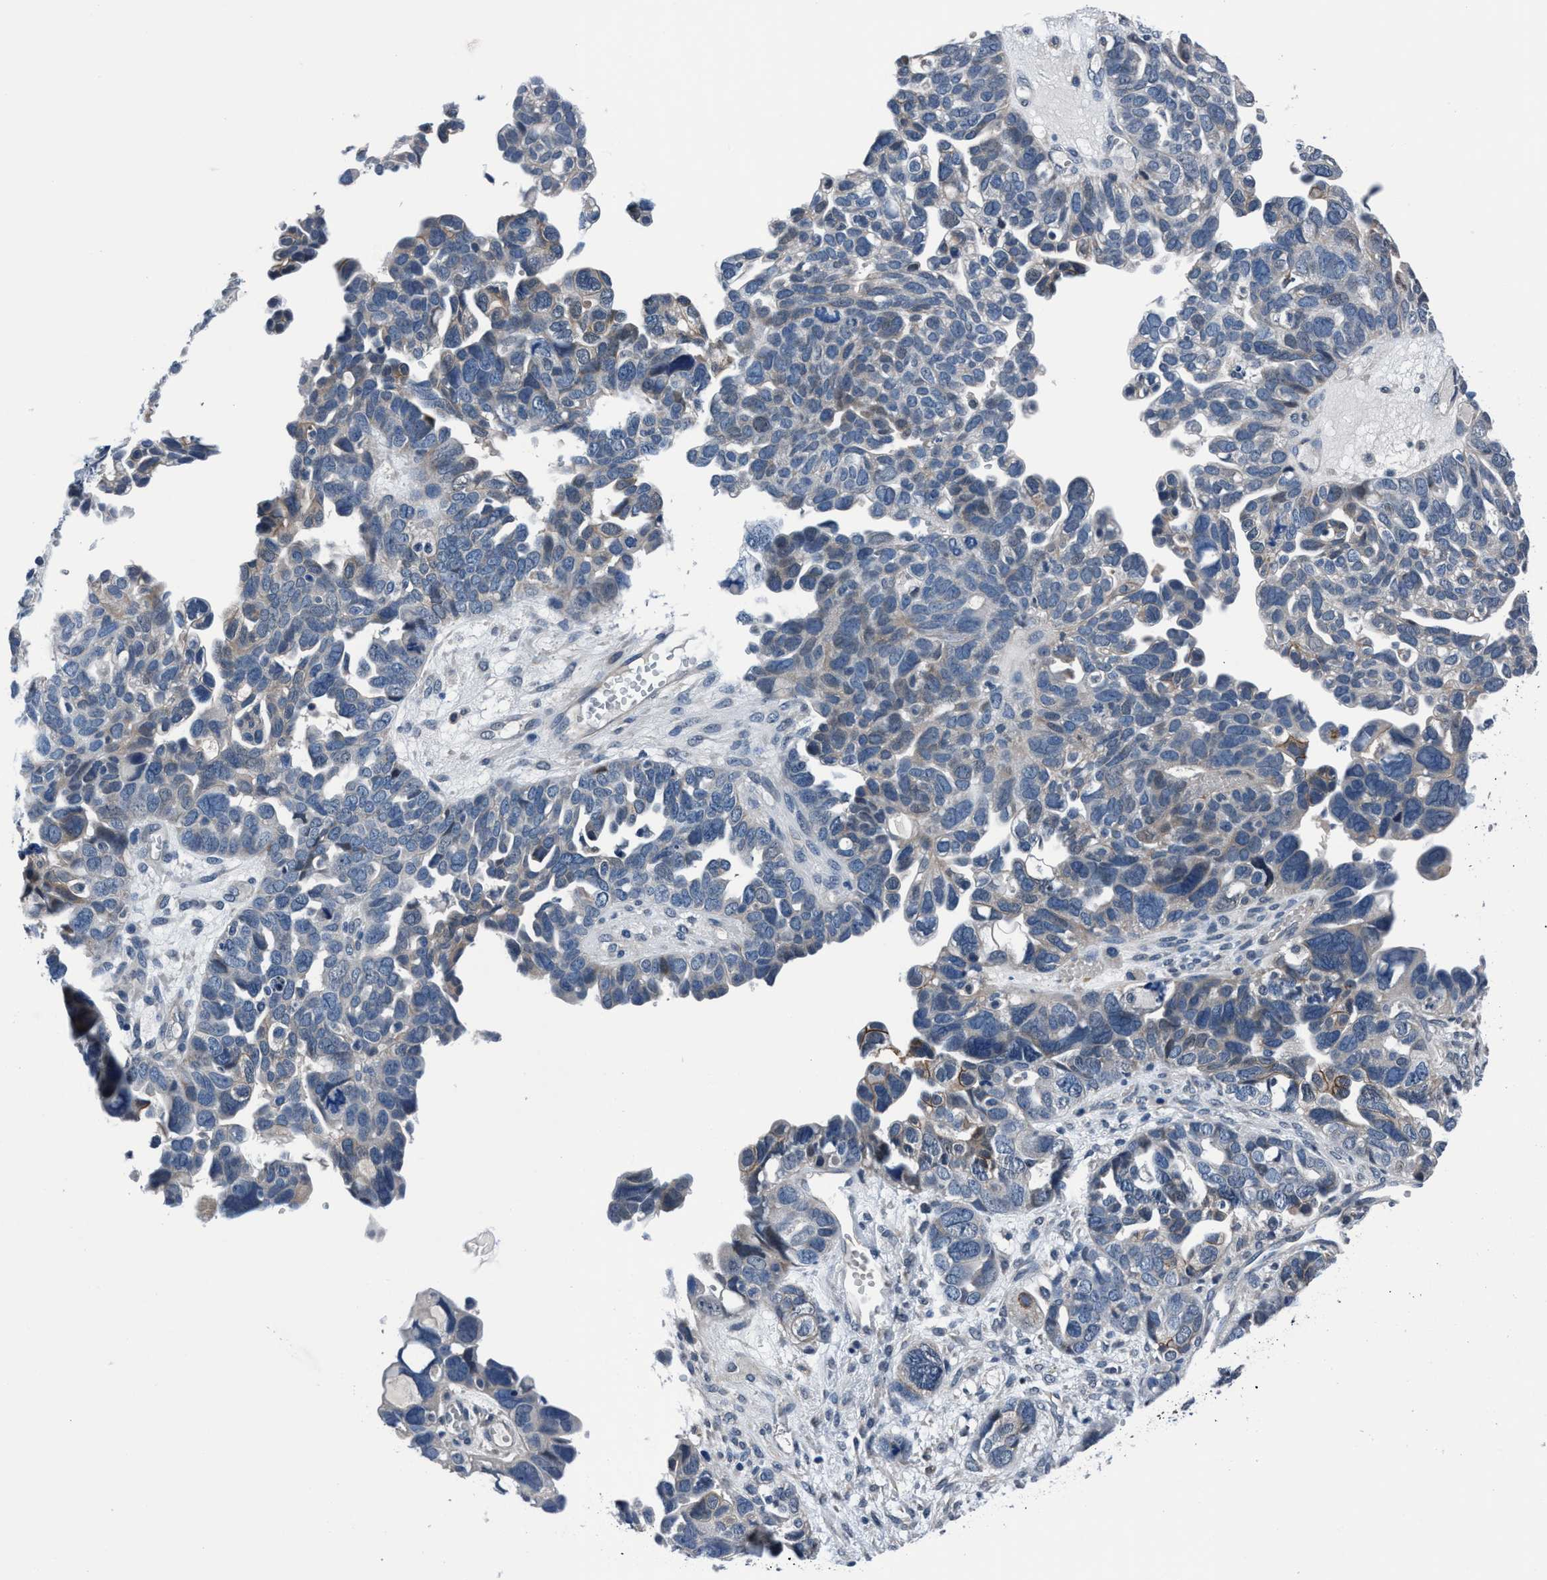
{"staining": {"intensity": "moderate", "quantity": "25%-75%", "location": "cytoplasmic/membranous"}, "tissue": "ovarian cancer", "cell_type": "Tumor cells", "image_type": "cancer", "snomed": [{"axis": "morphology", "description": "Cystadenocarcinoma, mucinous, NOS"}, {"axis": "topography", "description": "Ovary"}], "caption": "Protein staining displays moderate cytoplasmic/membranous positivity in about 25%-75% of tumor cells in ovarian cancer.", "gene": "TMEM94", "patient": {"sex": "female", "age": 61}}